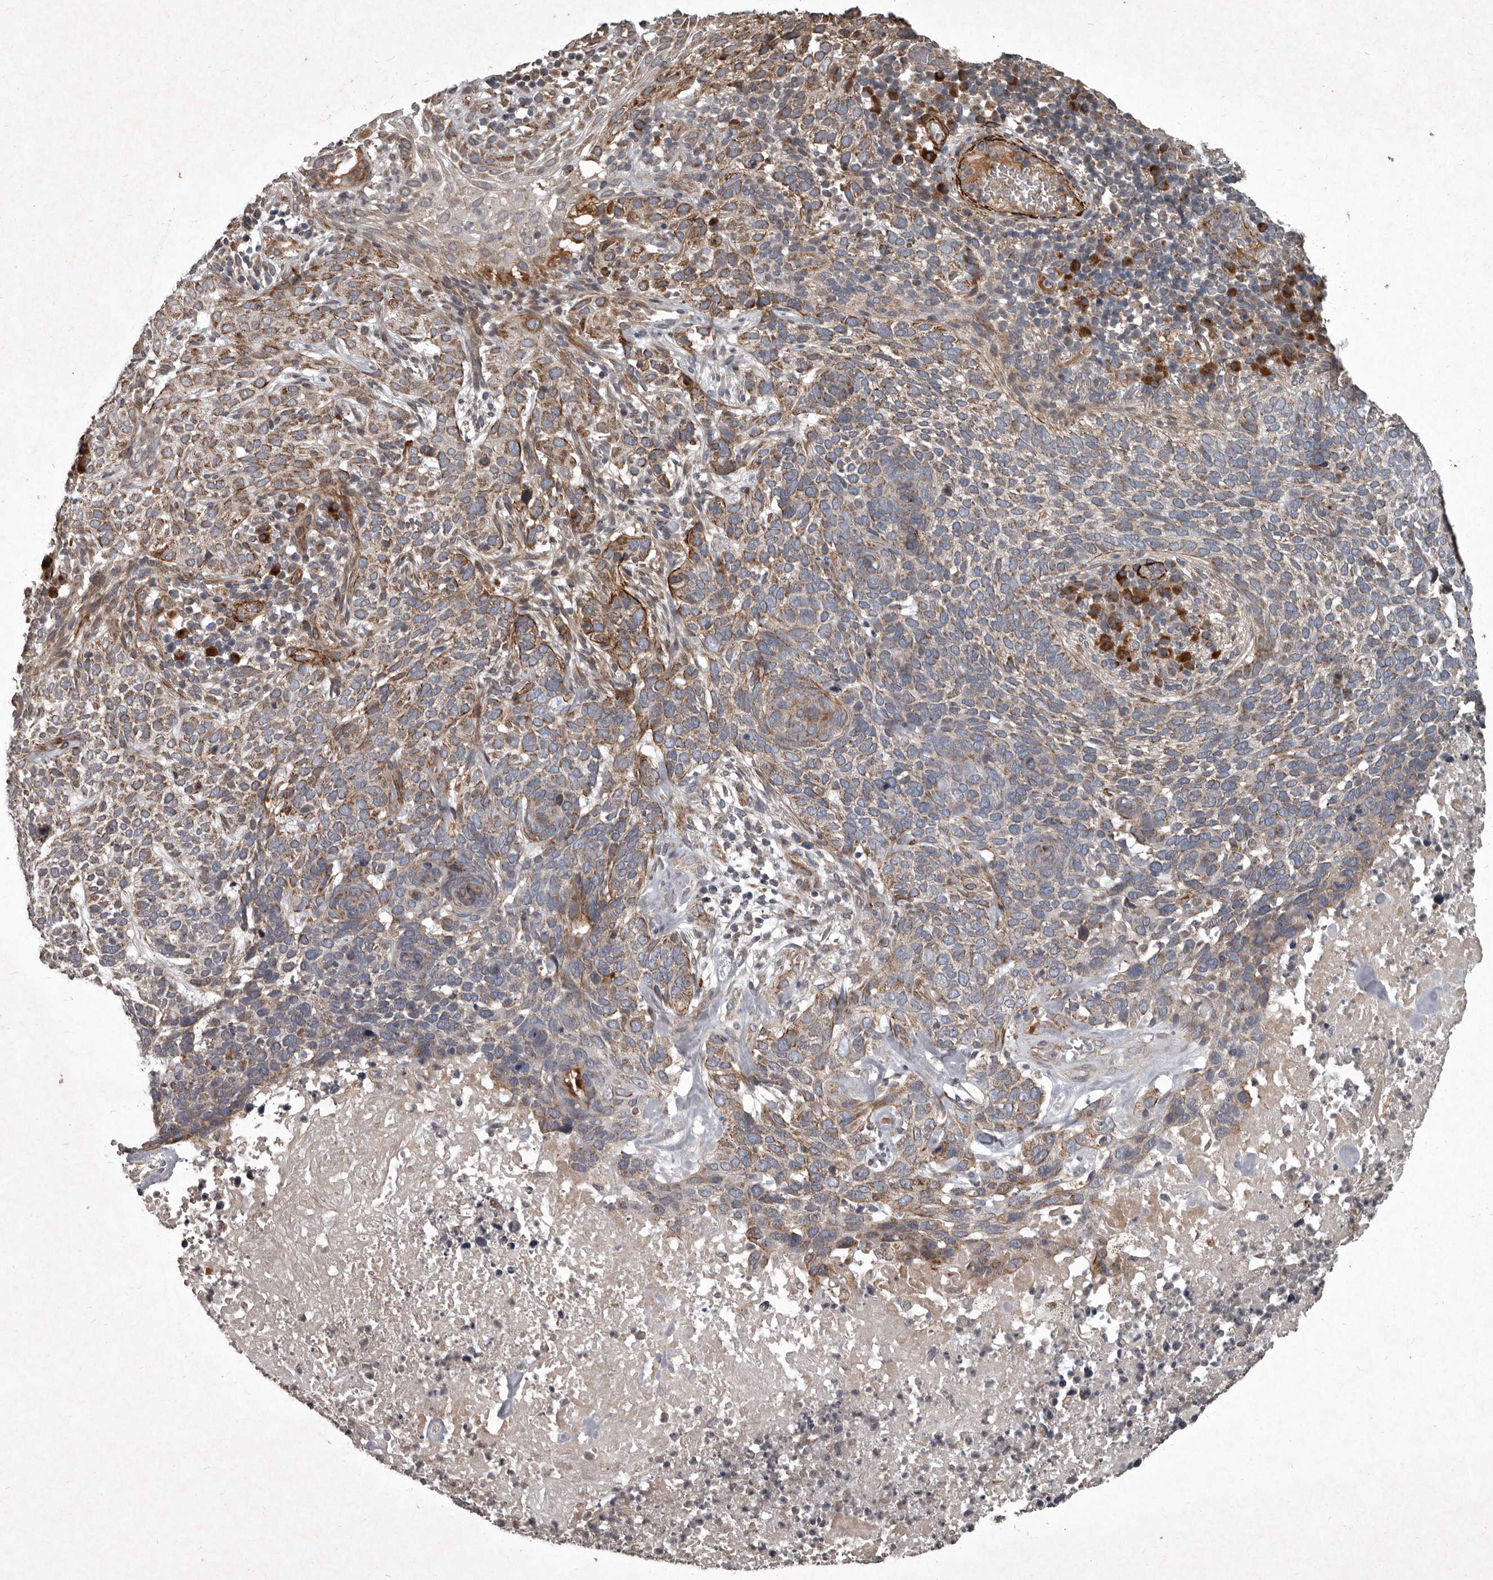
{"staining": {"intensity": "moderate", "quantity": "25%-75%", "location": "cytoplasmic/membranous"}, "tissue": "skin cancer", "cell_type": "Tumor cells", "image_type": "cancer", "snomed": [{"axis": "morphology", "description": "Basal cell carcinoma"}, {"axis": "topography", "description": "Skin"}], "caption": "Immunohistochemistry (DAB (3,3'-diaminobenzidine)) staining of skin basal cell carcinoma demonstrates moderate cytoplasmic/membranous protein expression in approximately 25%-75% of tumor cells.", "gene": "MRPS15", "patient": {"sex": "female", "age": 64}}